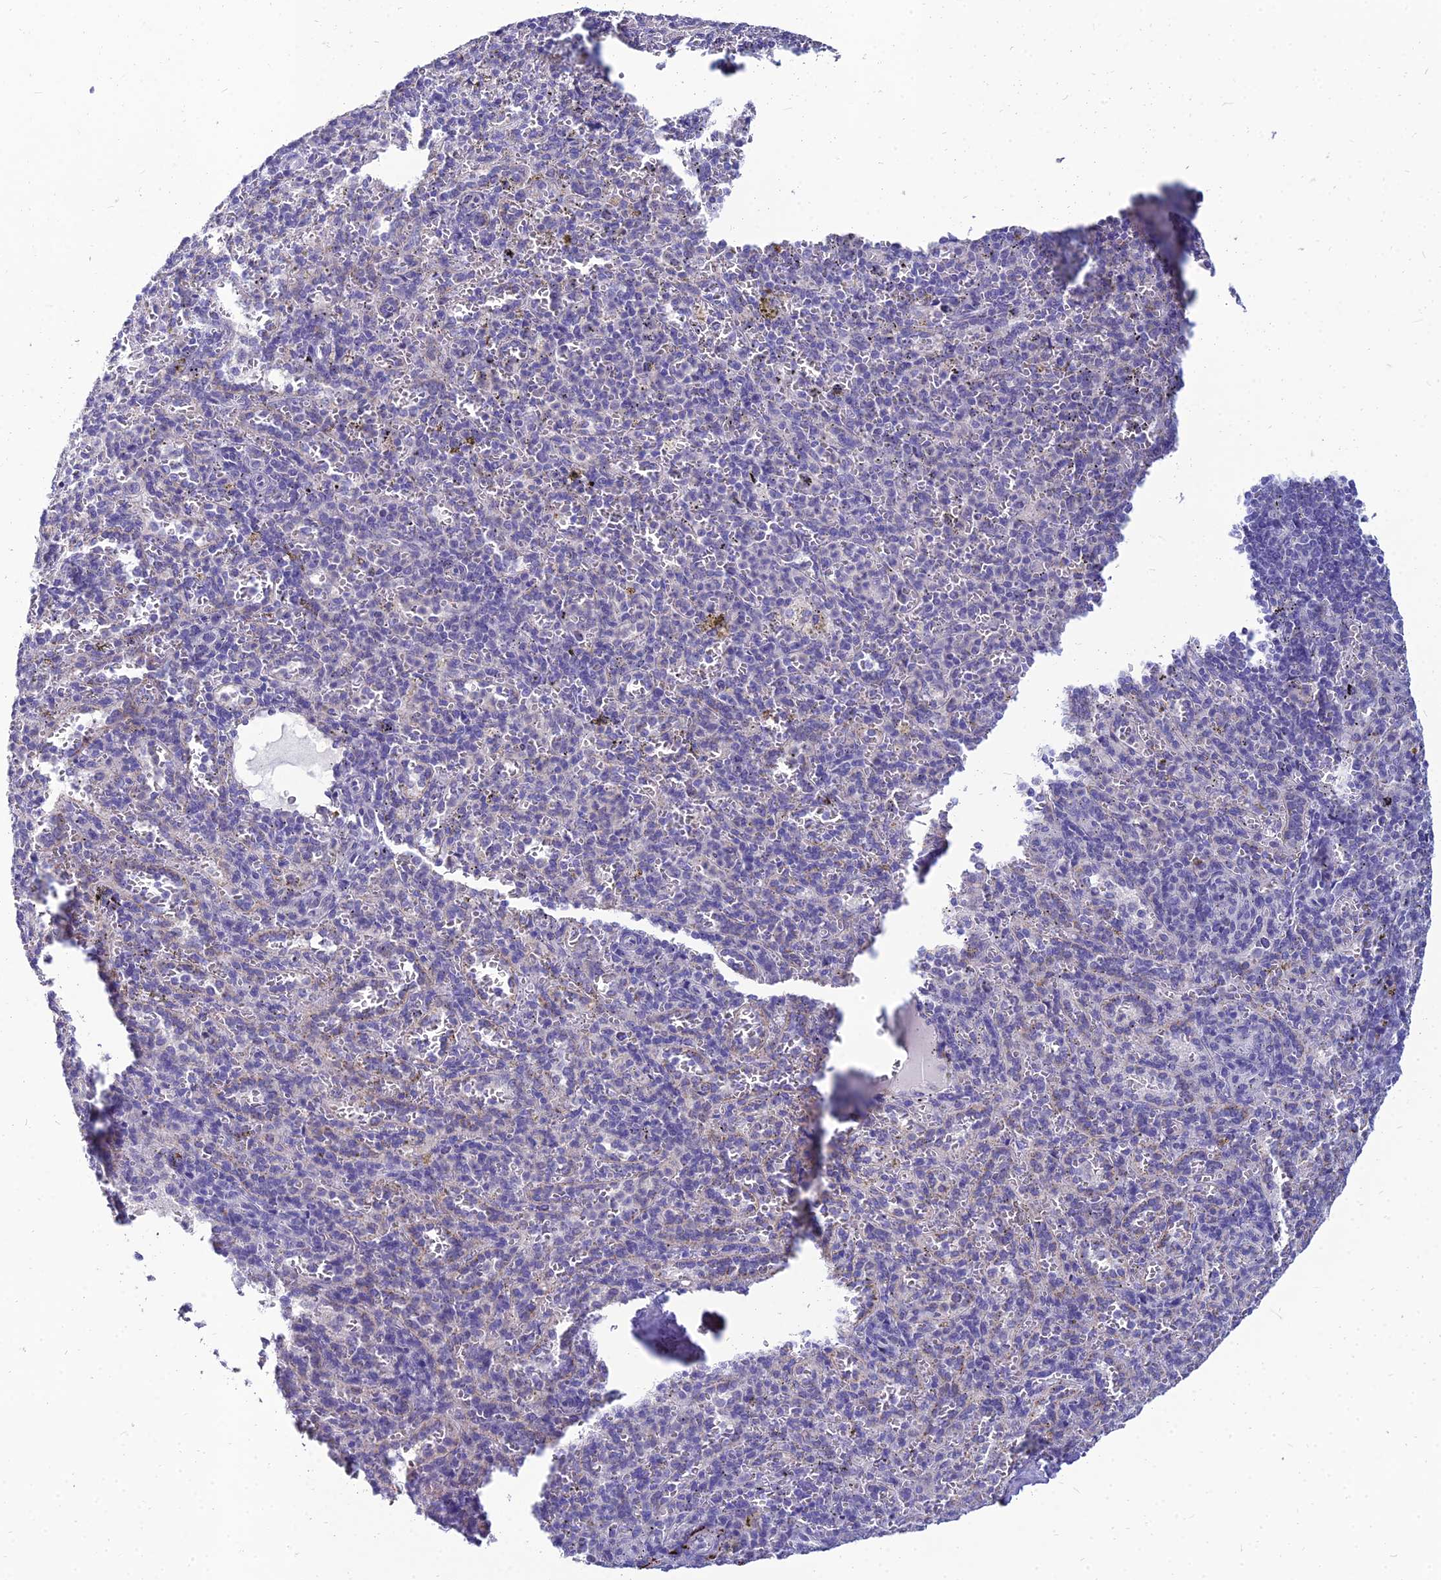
{"staining": {"intensity": "negative", "quantity": "none", "location": "none"}, "tissue": "spleen", "cell_type": "Cells in red pulp", "image_type": "normal", "snomed": [{"axis": "morphology", "description": "Normal tissue, NOS"}, {"axis": "topography", "description": "Spleen"}], "caption": "High power microscopy image of an immunohistochemistry (IHC) image of unremarkable spleen, revealing no significant expression in cells in red pulp. Brightfield microscopy of immunohistochemistry stained with DAB (brown) and hematoxylin (blue), captured at high magnification.", "gene": "NPY", "patient": {"sex": "female", "age": 21}}